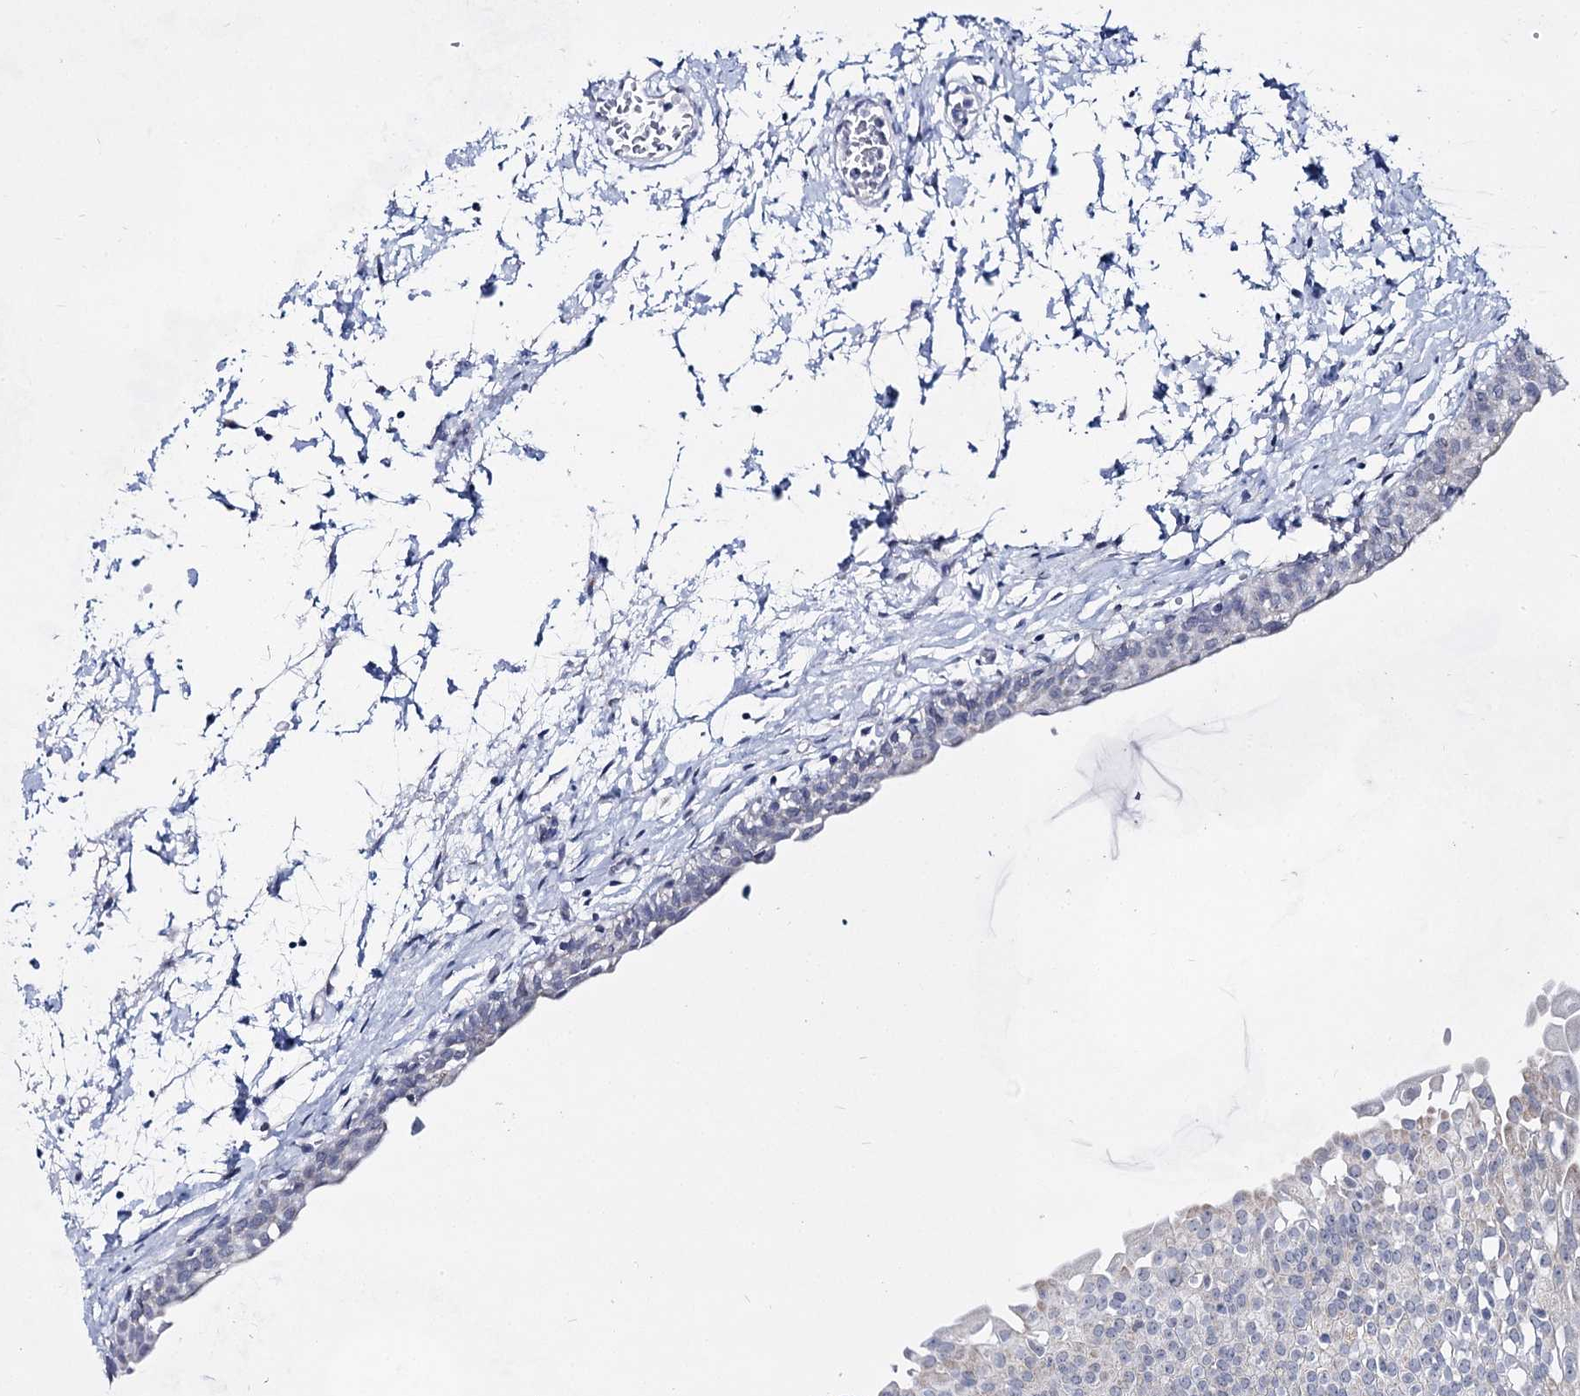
{"staining": {"intensity": "negative", "quantity": "none", "location": "none"}, "tissue": "urinary bladder", "cell_type": "Urothelial cells", "image_type": "normal", "snomed": [{"axis": "morphology", "description": "Normal tissue, NOS"}, {"axis": "topography", "description": "Urinary bladder"}], "caption": "Urinary bladder was stained to show a protein in brown. There is no significant staining in urothelial cells. (DAB IHC, high magnification).", "gene": "BPHL", "patient": {"sex": "male", "age": 55}}